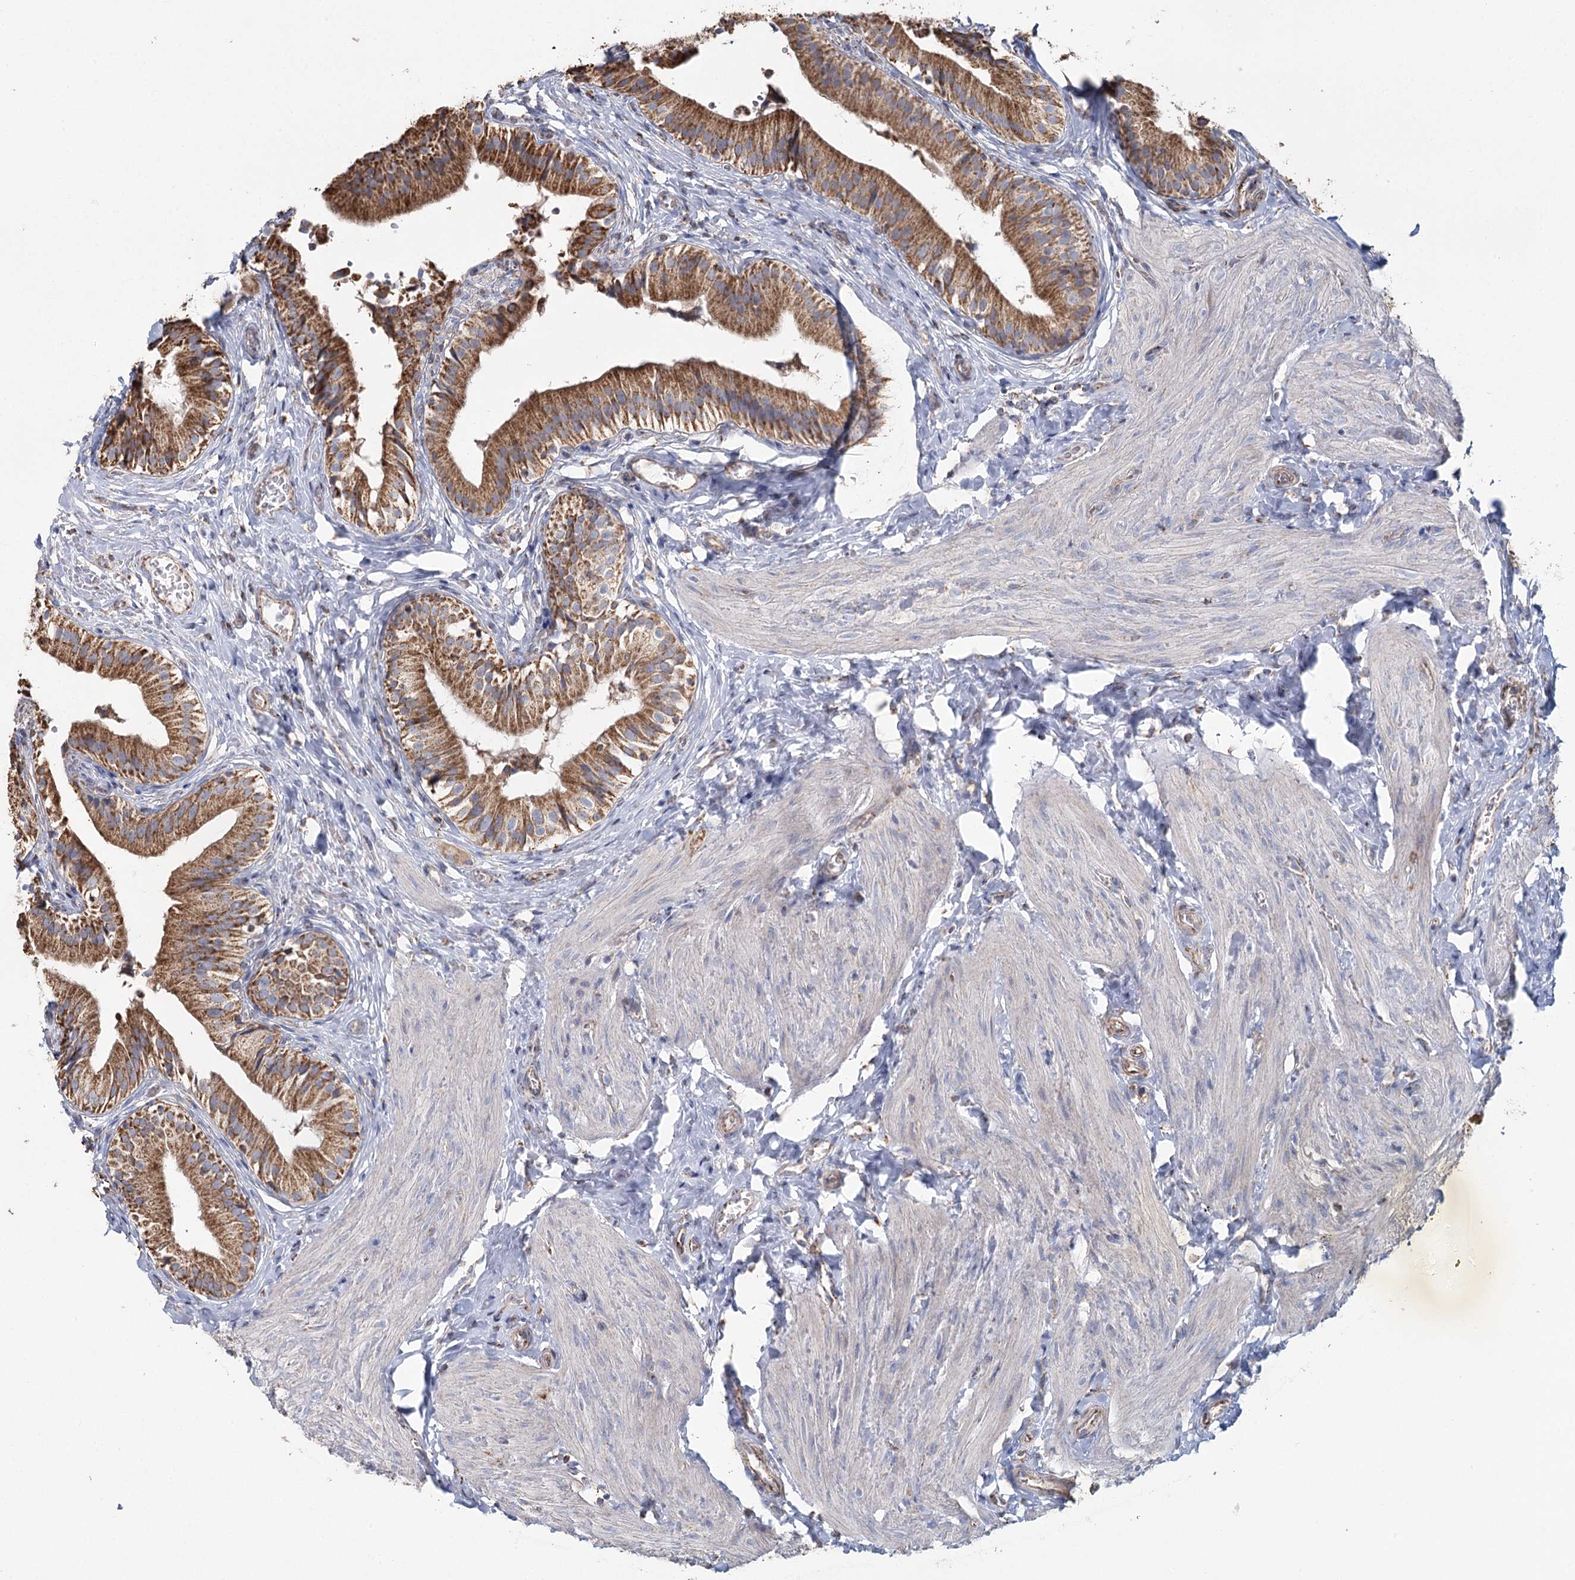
{"staining": {"intensity": "moderate", "quantity": ">75%", "location": "cytoplasmic/membranous"}, "tissue": "gallbladder", "cell_type": "Glandular cells", "image_type": "normal", "snomed": [{"axis": "morphology", "description": "Normal tissue, NOS"}, {"axis": "topography", "description": "Gallbladder"}], "caption": "Immunohistochemistry photomicrograph of unremarkable human gallbladder stained for a protein (brown), which demonstrates medium levels of moderate cytoplasmic/membranous positivity in approximately >75% of glandular cells.", "gene": "MRPL44", "patient": {"sex": "female", "age": 47}}